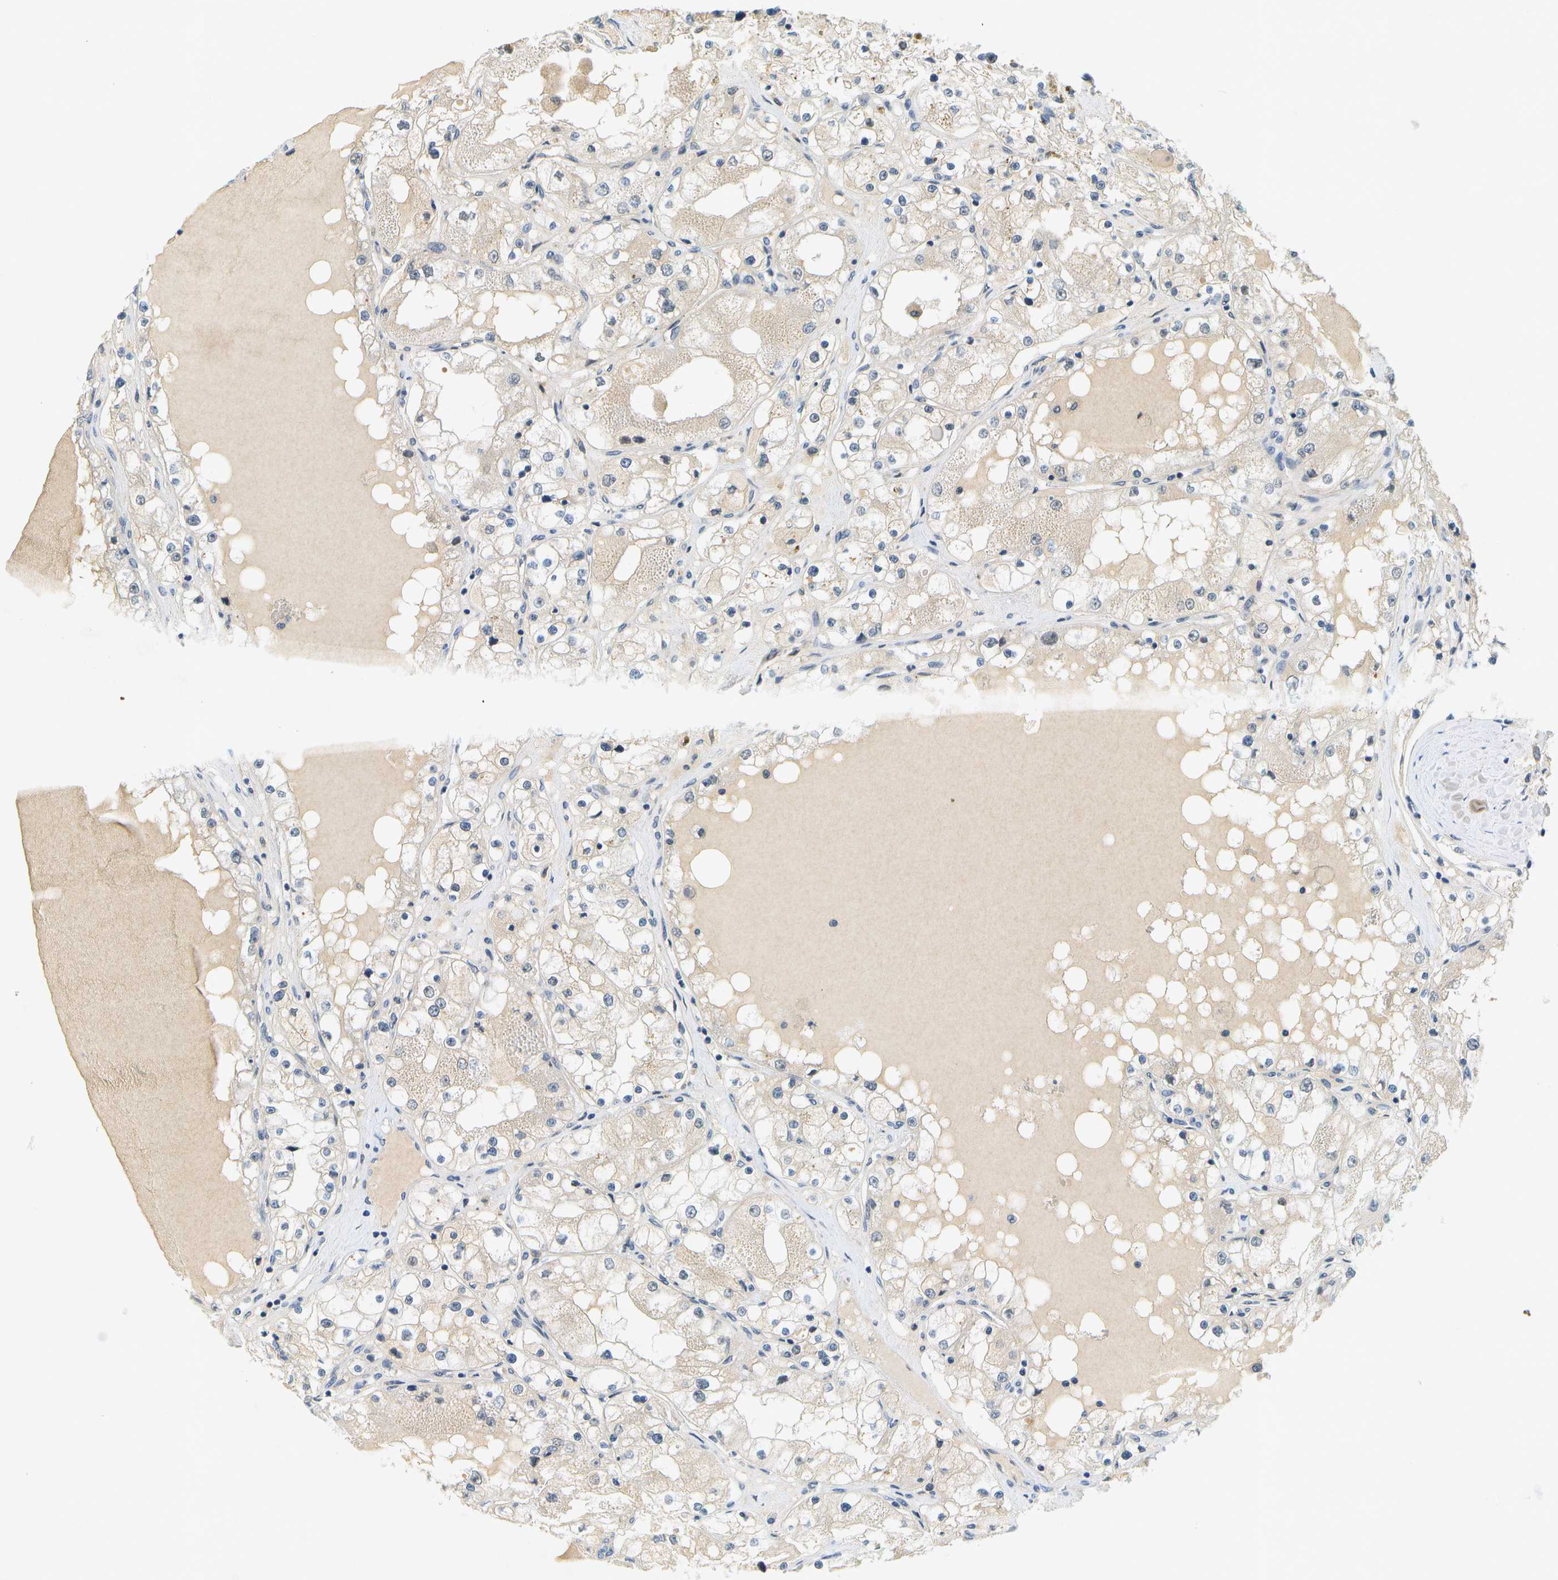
{"staining": {"intensity": "weak", "quantity": "<25%", "location": "cytoplasmic/membranous"}, "tissue": "renal cancer", "cell_type": "Tumor cells", "image_type": "cancer", "snomed": [{"axis": "morphology", "description": "Adenocarcinoma, NOS"}, {"axis": "topography", "description": "Kidney"}], "caption": "The histopathology image shows no staining of tumor cells in renal adenocarcinoma.", "gene": "RASGRP2", "patient": {"sex": "male", "age": 68}}